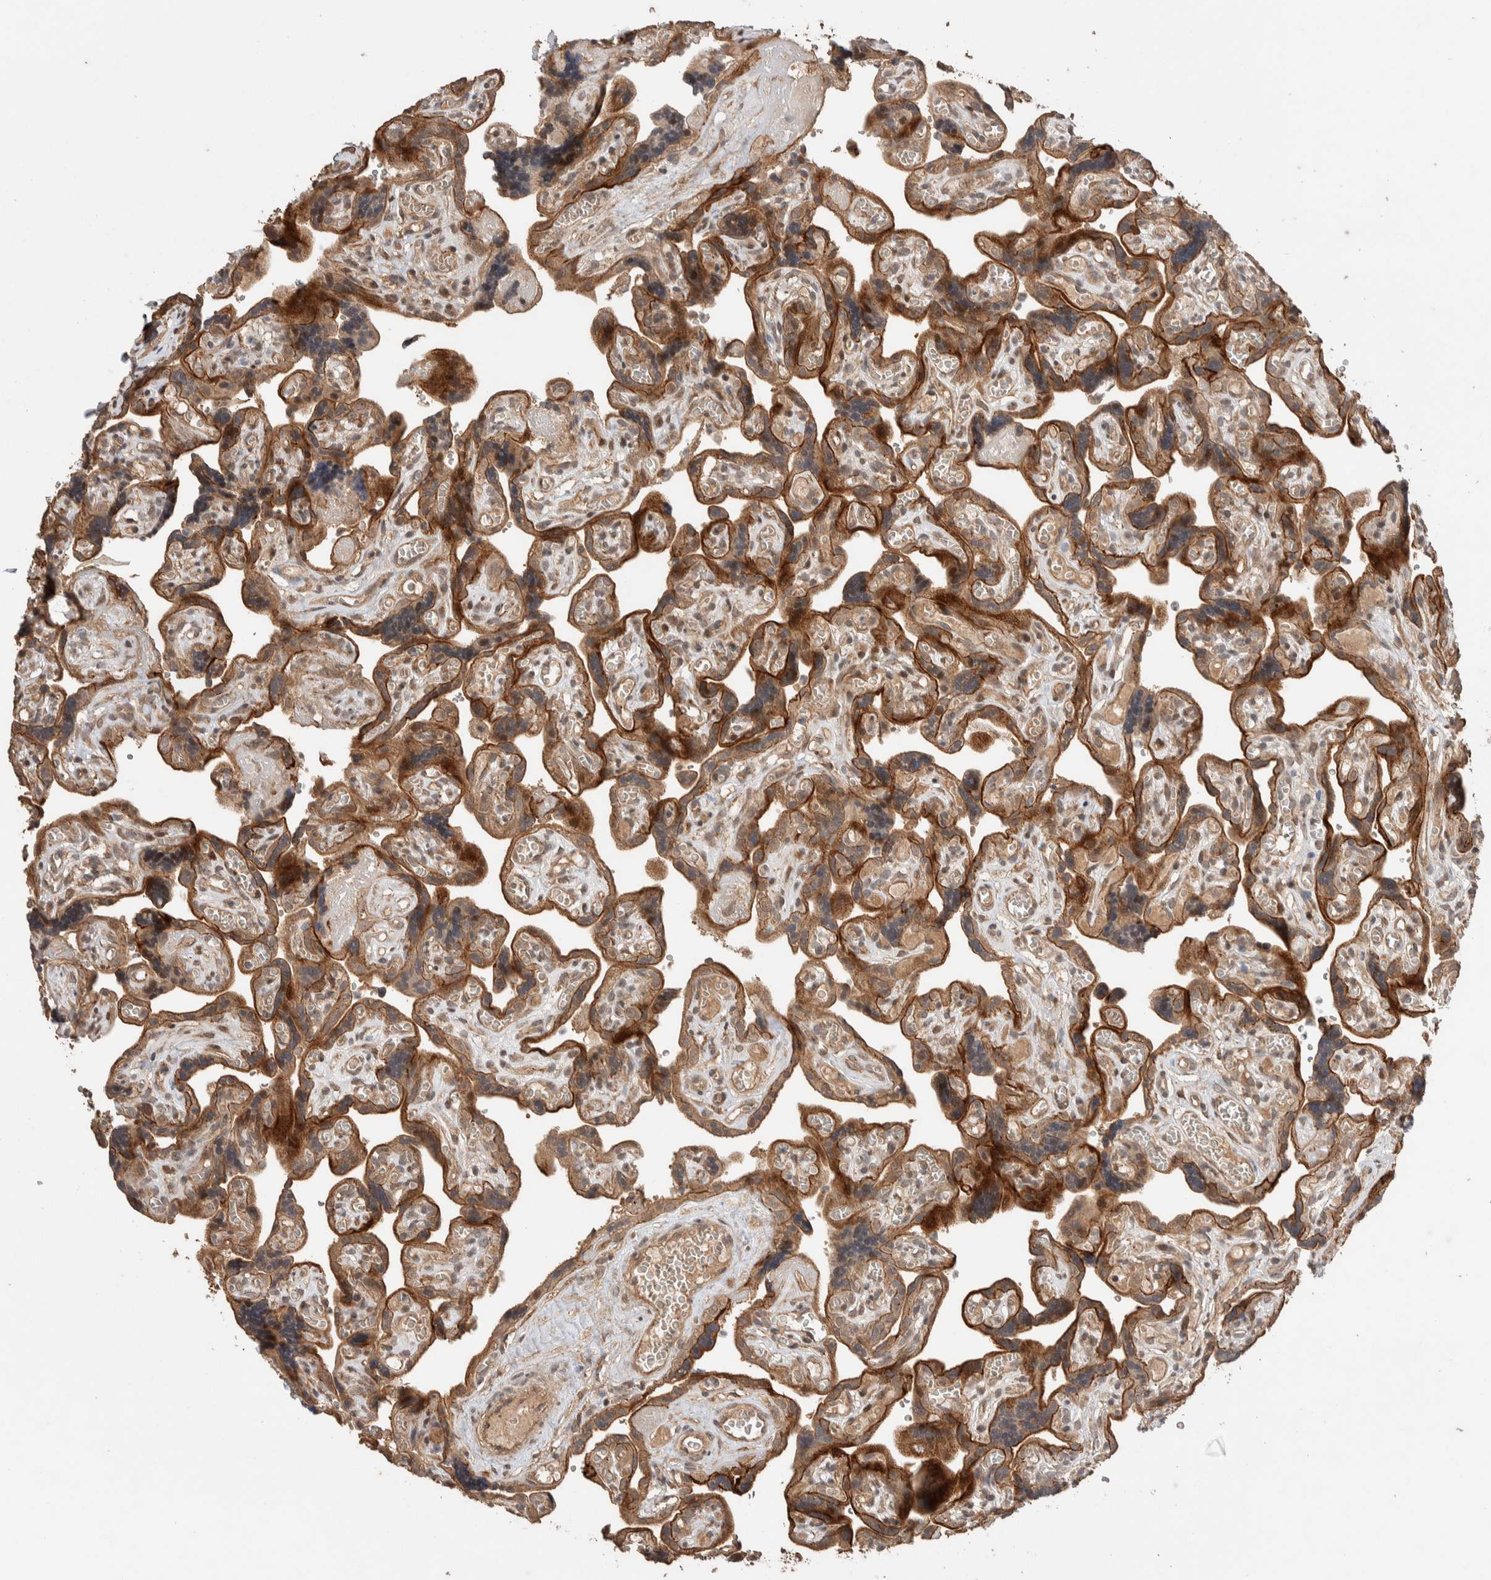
{"staining": {"intensity": "moderate", "quantity": ">75%", "location": "cytoplasmic/membranous,nuclear"}, "tissue": "placenta", "cell_type": "Decidual cells", "image_type": "normal", "snomed": [{"axis": "morphology", "description": "Normal tissue, NOS"}, {"axis": "topography", "description": "Placenta"}], "caption": "Placenta stained with DAB (3,3'-diaminobenzidine) immunohistochemistry shows medium levels of moderate cytoplasmic/membranous,nuclear positivity in approximately >75% of decidual cells. The protein is shown in brown color, while the nuclei are stained blue.", "gene": "PRDM15", "patient": {"sex": "female", "age": 30}}